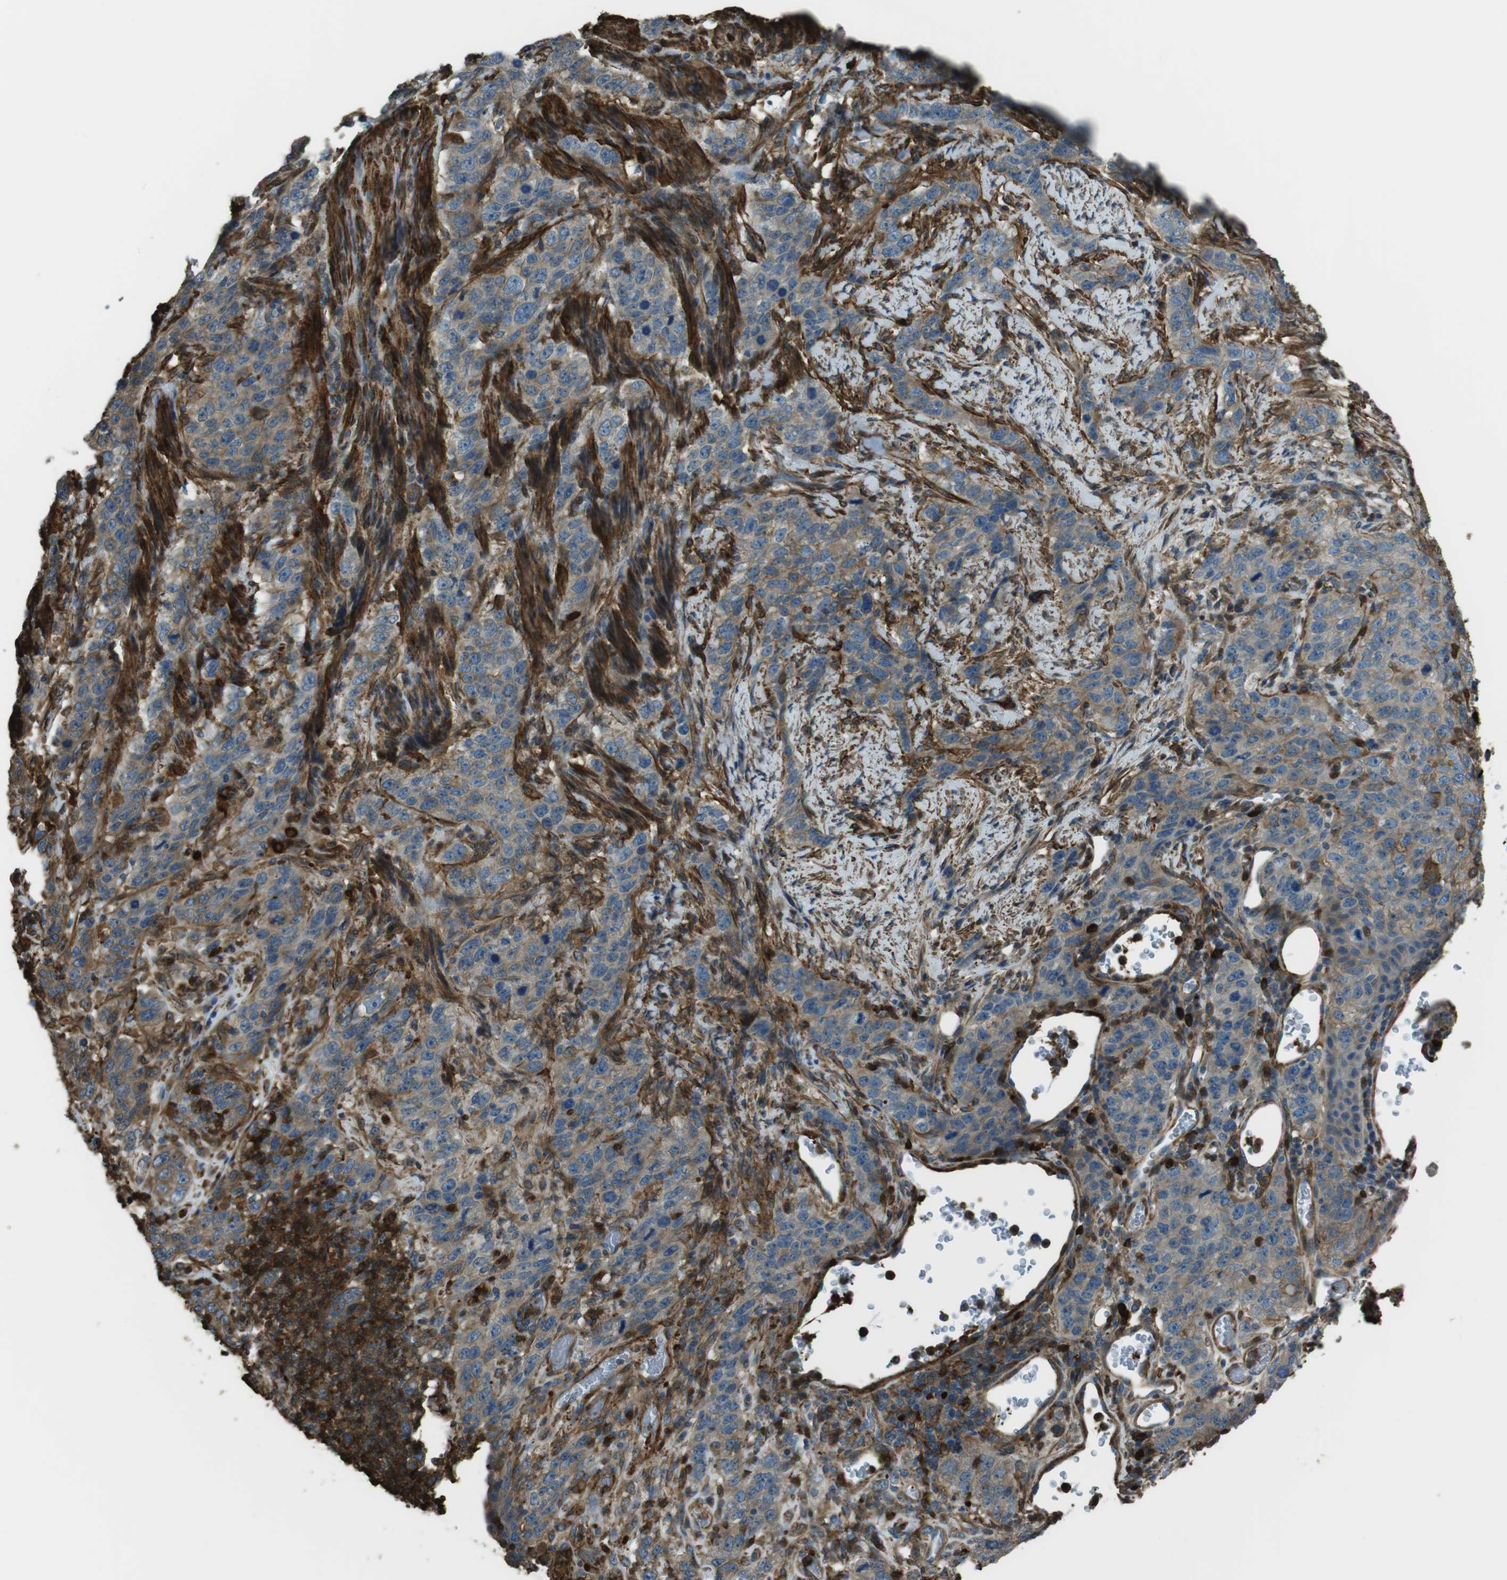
{"staining": {"intensity": "moderate", "quantity": ">75%", "location": "cytoplasmic/membranous"}, "tissue": "stomach cancer", "cell_type": "Tumor cells", "image_type": "cancer", "snomed": [{"axis": "morphology", "description": "Adenocarcinoma, NOS"}, {"axis": "topography", "description": "Stomach"}], "caption": "High-magnification brightfield microscopy of stomach cancer (adenocarcinoma) stained with DAB (brown) and counterstained with hematoxylin (blue). tumor cells exhibit moderate cytoplasmic/membranous expression is present in about>75% of cells.", "gene": "SFT2D1", "patient": {"sex": "male", "age": 48}}